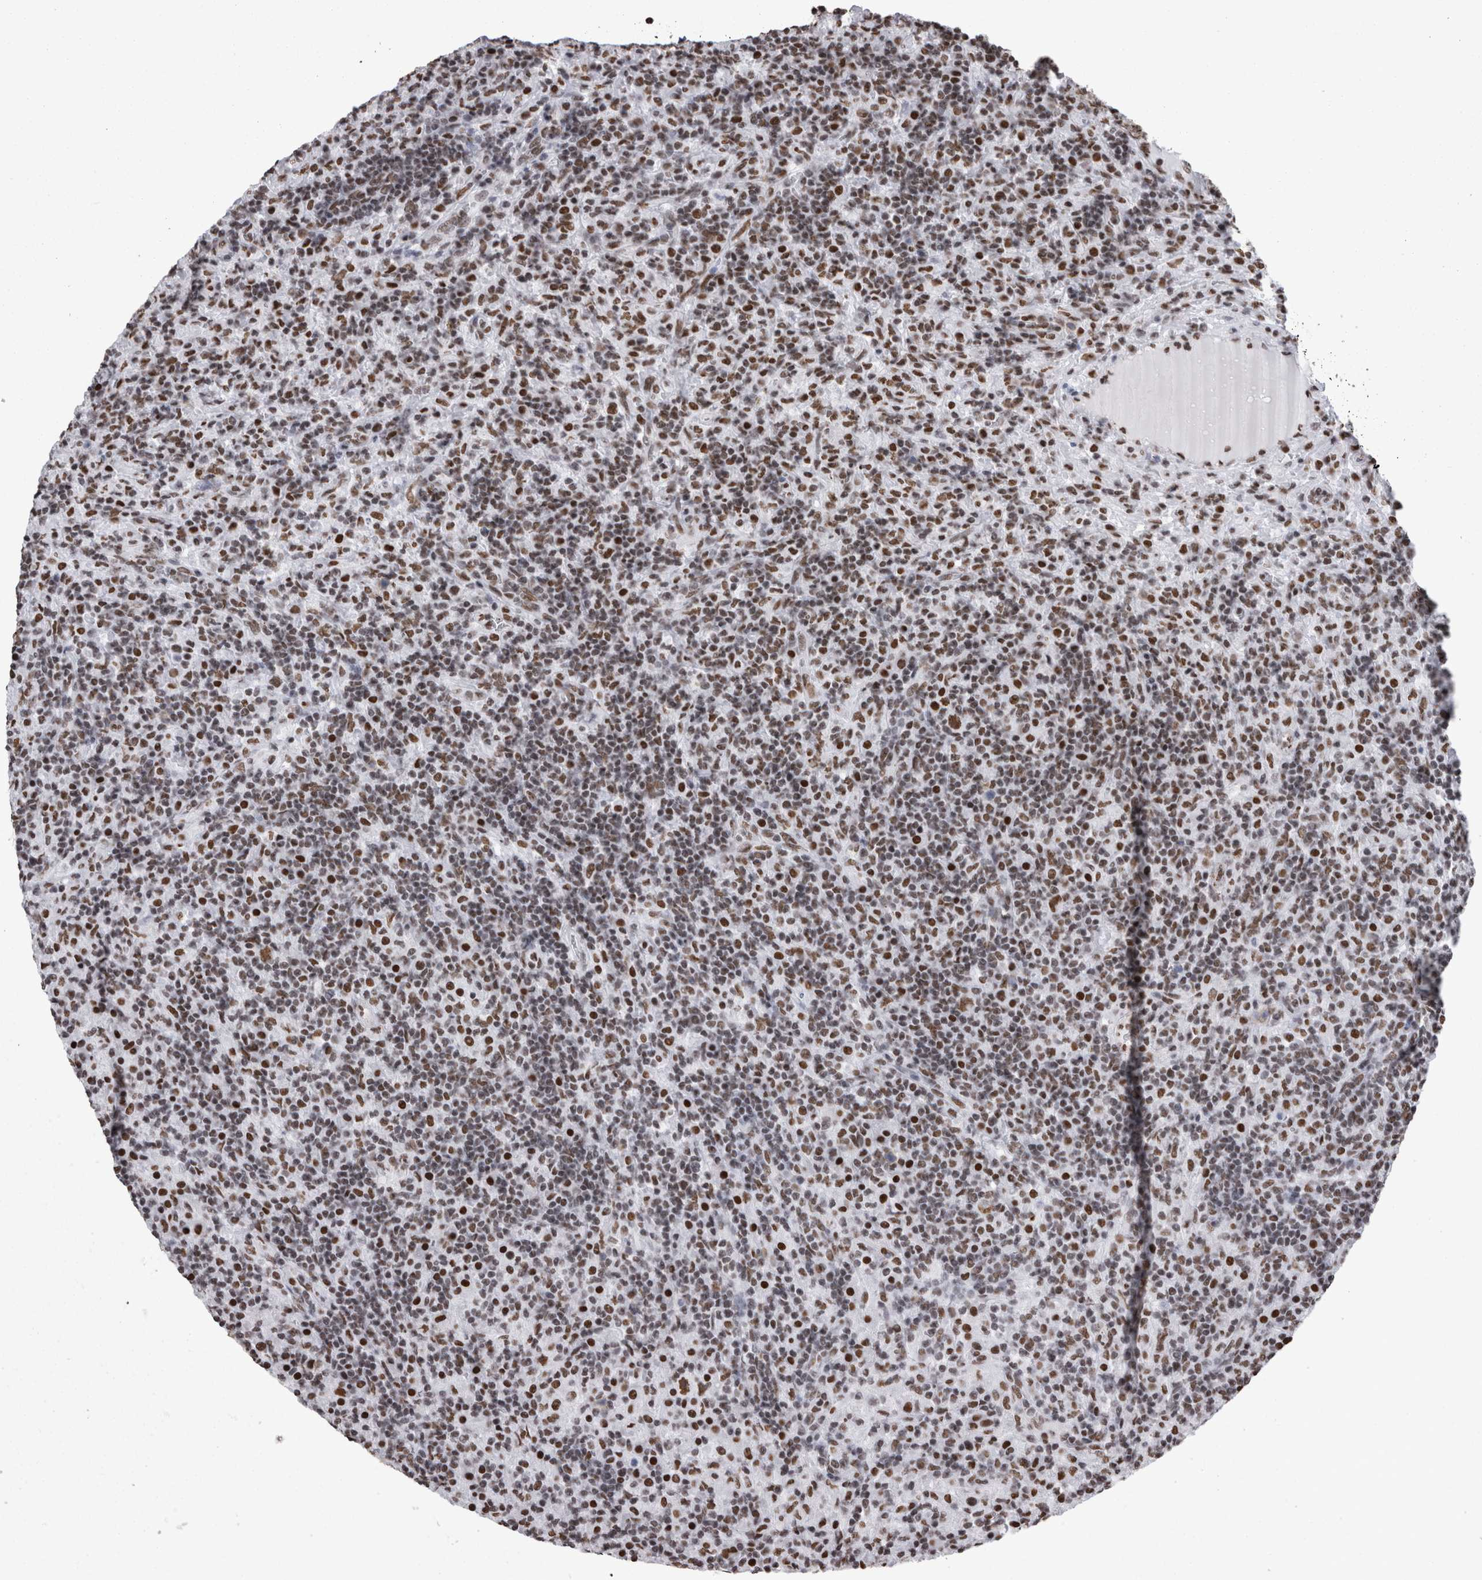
{"staining": {"intensity": "moderate", "quantity": ">75%", "location": "nuclear"}, "tissue": "lymphoma", "cell_type": "Tumor cells", "image_type": "cancer", "snomed": [{"axis": "morphology", "description": "Hodgkin's disease, NOS"}, {"axis": "topography", "description": "Lymph node"}], "caption": "High-magnification brightfield microscopy of lymphoma stained with DAB (brown) and counterstained with hematoxylin (blue). tumor cells exhibit moderate nuclear expression is seen in about>75% of cells.", "gene": "HNRNPM", "patient": {"sex": "male", "age": 70}}